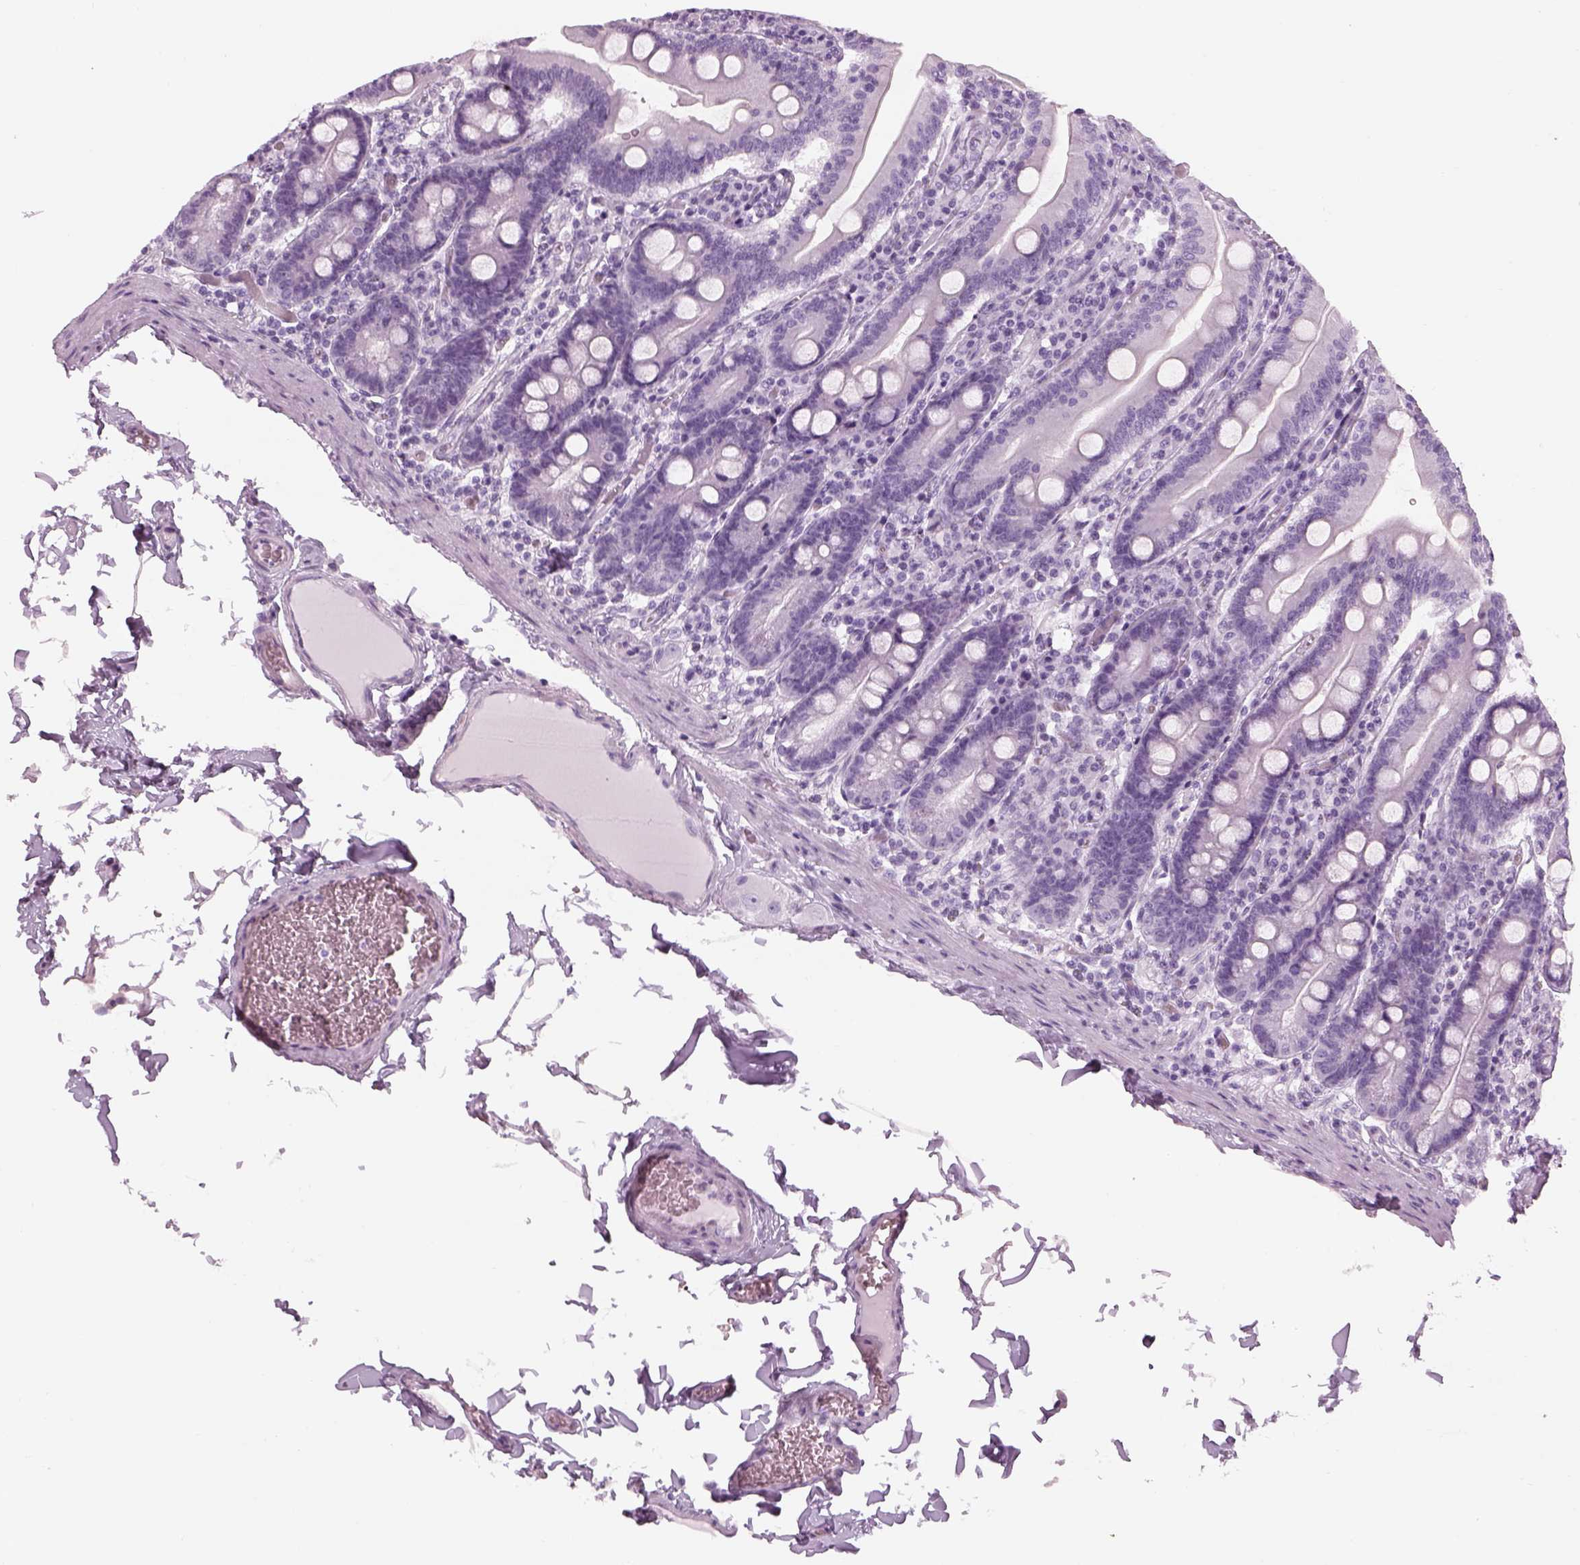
{"staining": {"intensity": "negative", "quantity": "none", "location": "none"}, "tissue": "small intestine", "cell_type": "Glandular cells", "image_type": "normal", "snomed": [{"axis": "morphology", "description": "Normal tissue, NOS"}, {"axis": "topography", "description": "Small intestine"}], "caption": "This is an immunohistochemistry (IHC) micrograph of normal small intestine. There is no staining in glandular cells.", "gene": "SAG", "patient": {"sex": "male", "age": 37}}